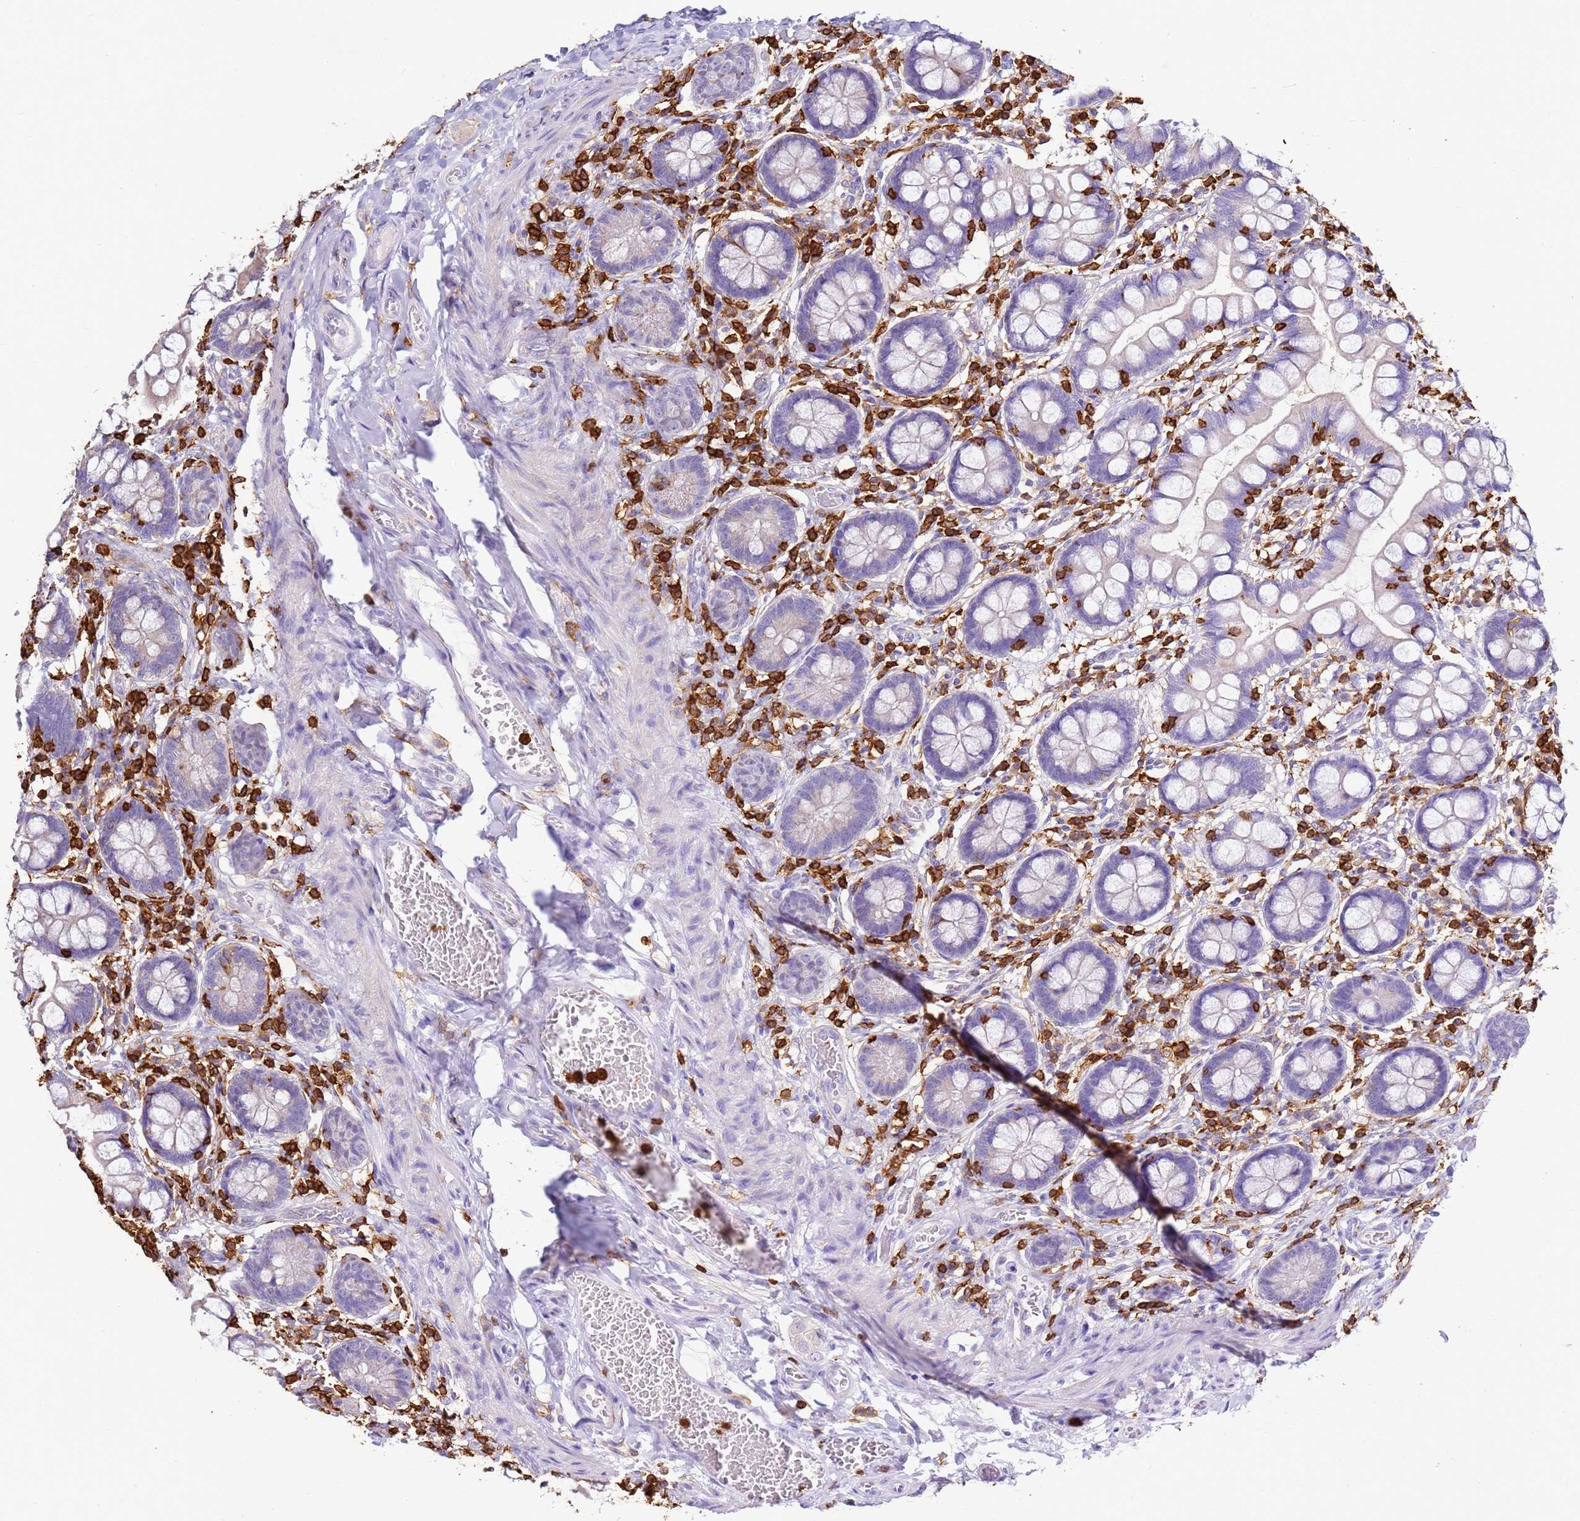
{"staining": {"intensity": "weak", "quantity": "25%-75%", "location": "cytoplasmic/membranous"}, "tissue": "small intestine", "cell_type": "Glandular cells", "image_type": "normal", "snomed": [{"axis": "morphology", "description": "Normal tissue, NOS"}, {"axis": "topography", "description": "Small intestine"}], "caption": "Weak cytoplasmic/membranous positivity is identified in approximately 25%-75% of glandular cells in benign small intestine.", "gene": "CORO1A", "patient": {"sex": "male", "age": 52}}